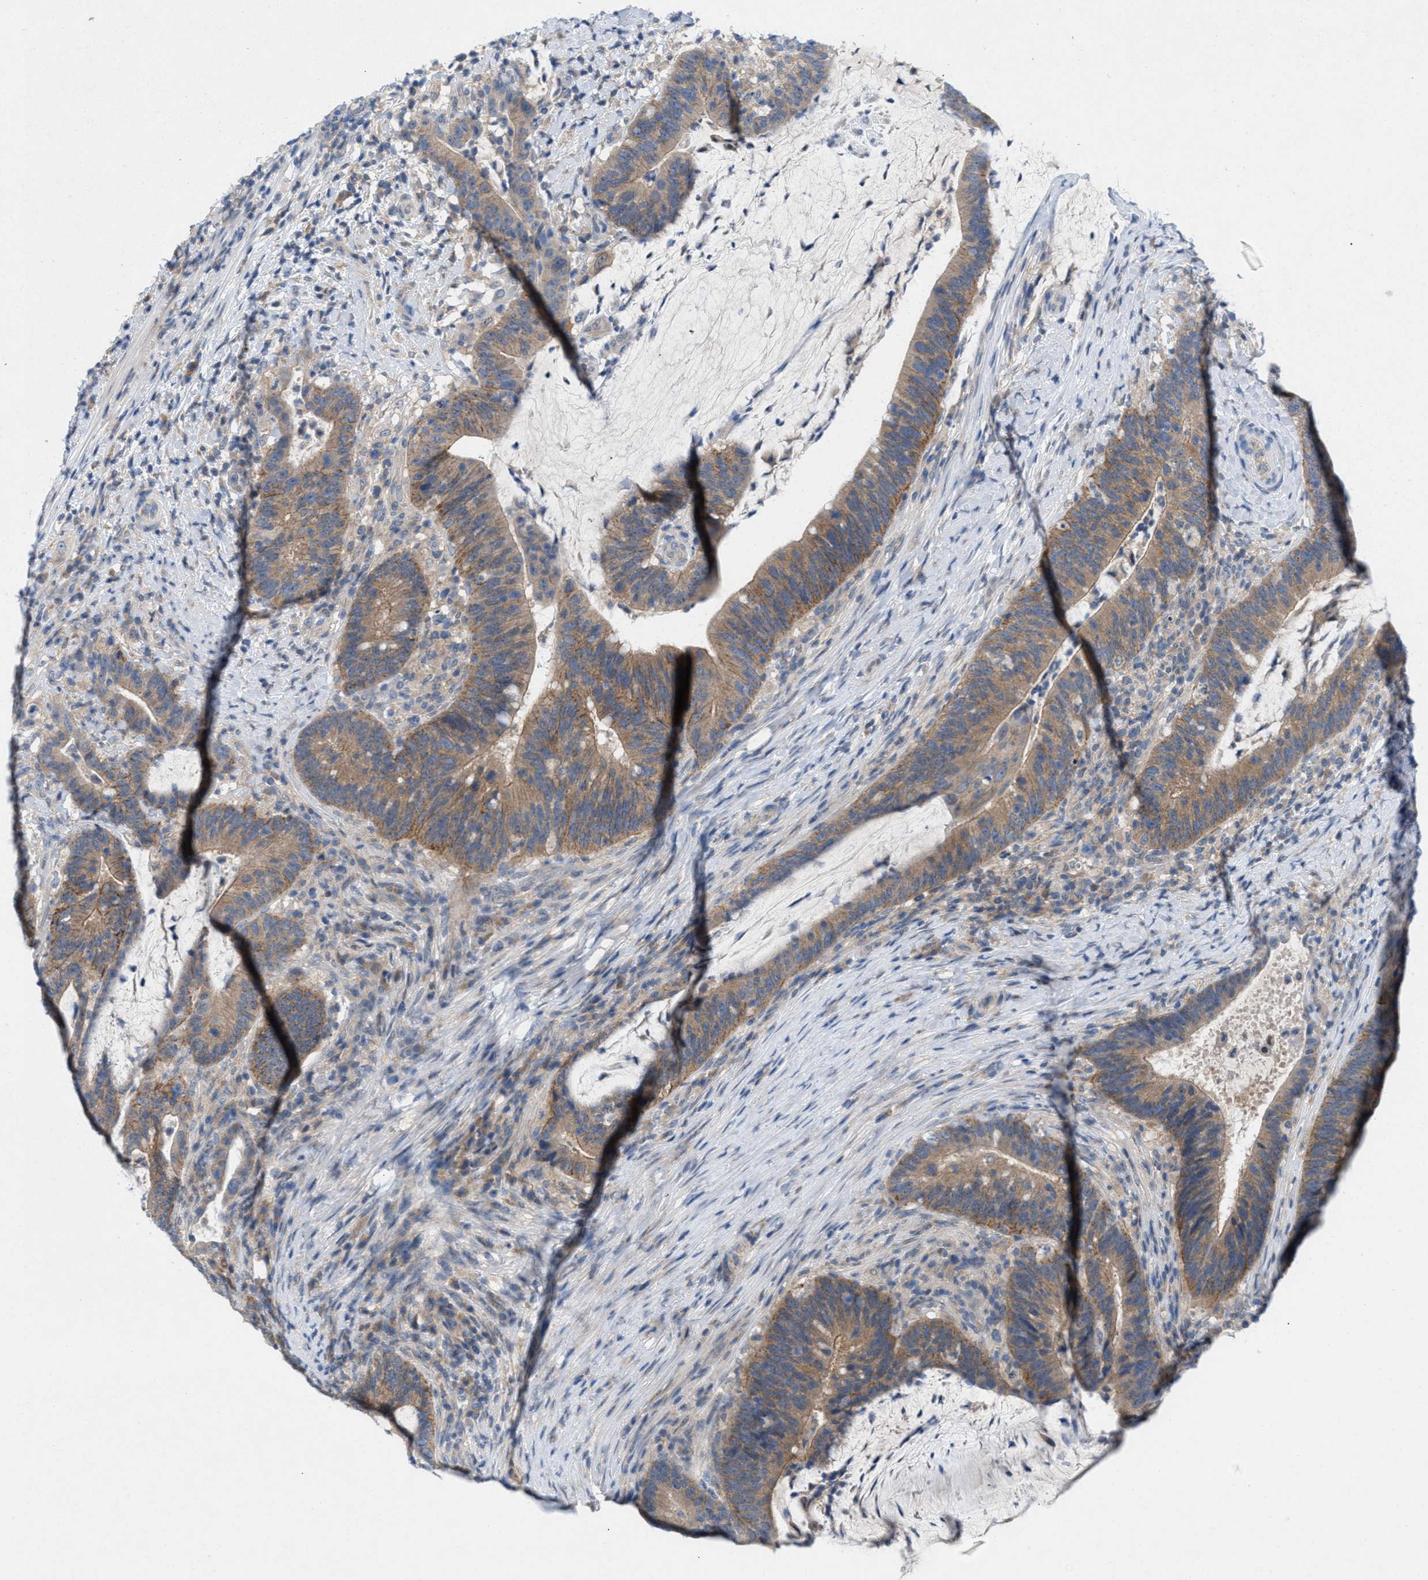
{"staining": {"intensity": "moderate", "quantity": ">75%", "location": "cytoplasmic/membranous"}, "tissue": "colorectal cancer", "cell_type": "Tumor cells", "image_type": "cancer", "snomed": [{"axis": "morphology", "description": "Adenocarcinoma, NOS"}, {"axis": "topography", "description": "Colon"}], "caption": "Immunohistochemical staining of colorectal adenocarcinoma exhibits moderate cytoplasmic/membranous protein positivity in approximately >75% of tumor cells.", "gene": "WIPI2", "patient": {"sex": "female", "age": 66}}